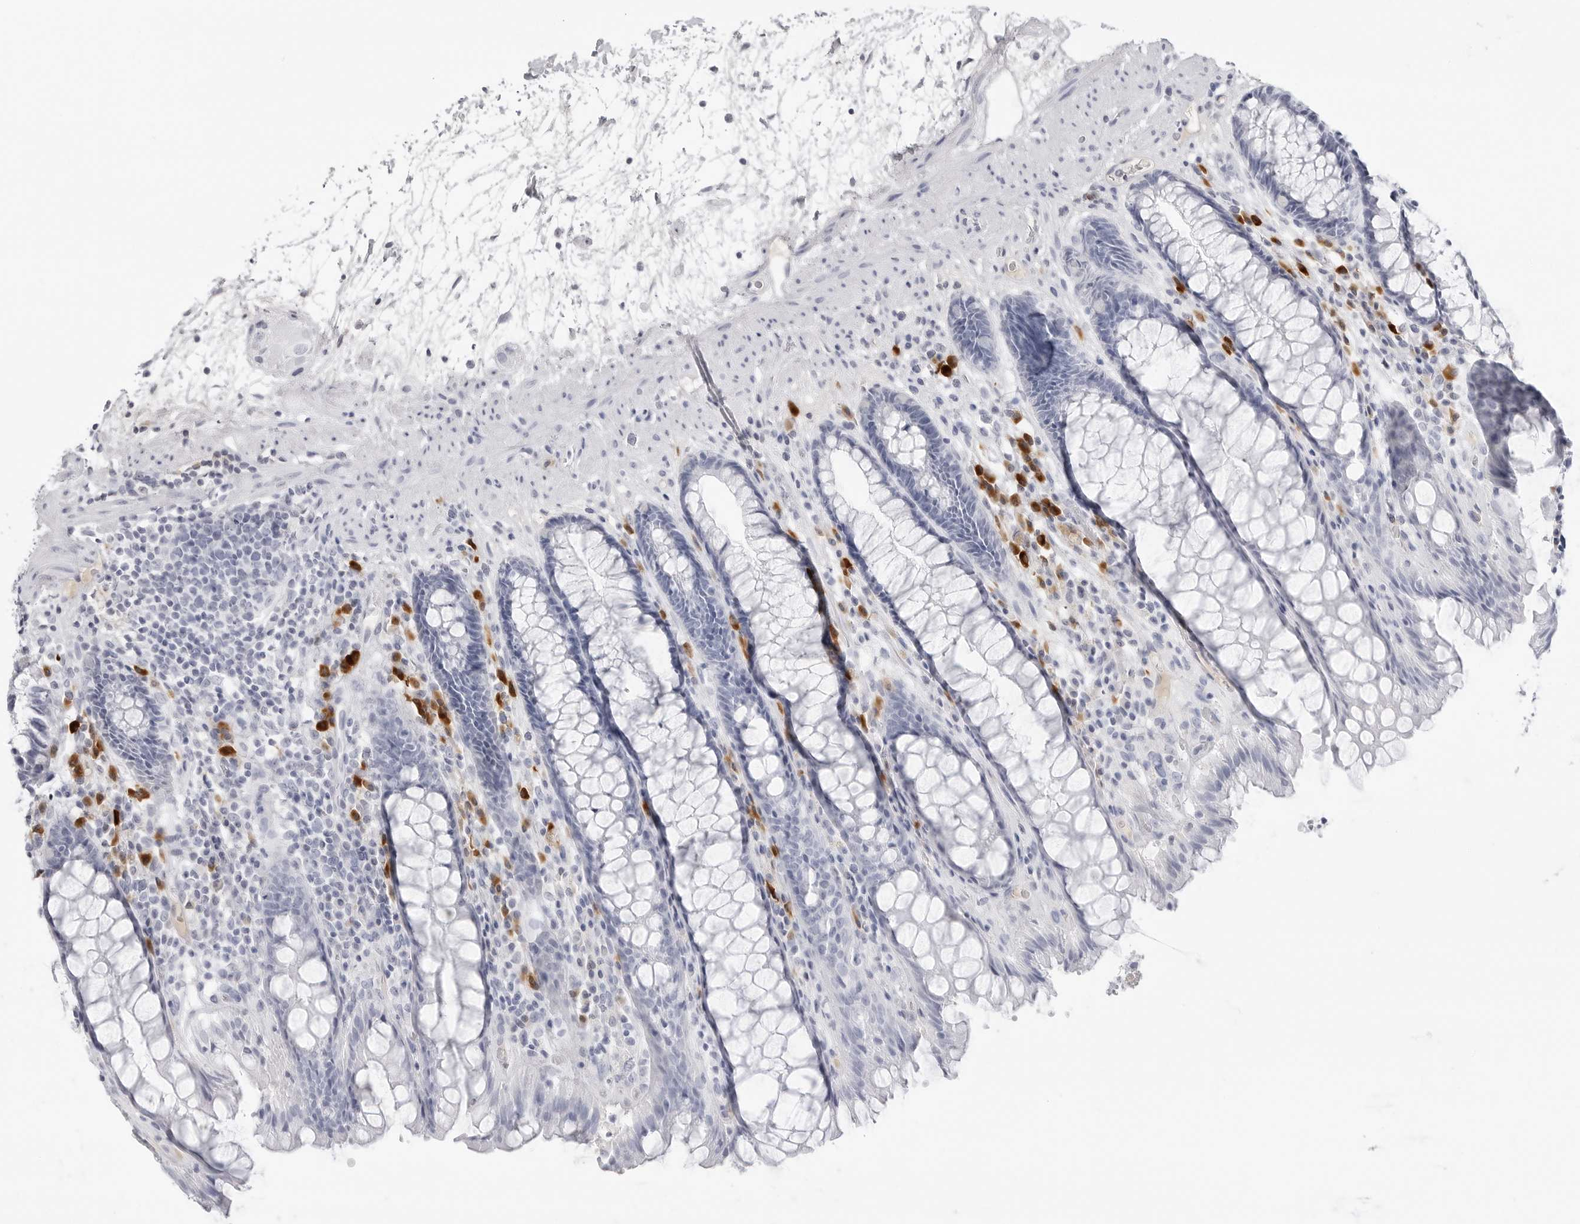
{"staining": {"intensity": "negative", "quantity": "none", "location": "none"}, "tissue": "rectum", "cell_type": "Glandular cells", "image_type": "normal", "snomed": [{"axis": "morphology", "description": "Normal tissue, NOS"}, {"axis": "topography", "description": "Rectum"}], "caption": "Immunohistochemical staining of normal rectum displays no significant positivity in glandular cells. (DAB (3,3'-diaminobenzidine) IHC with hematoxylin counter stain).", "gene": "AMPD1", "patient": {"sex": "male", "age": 64}}